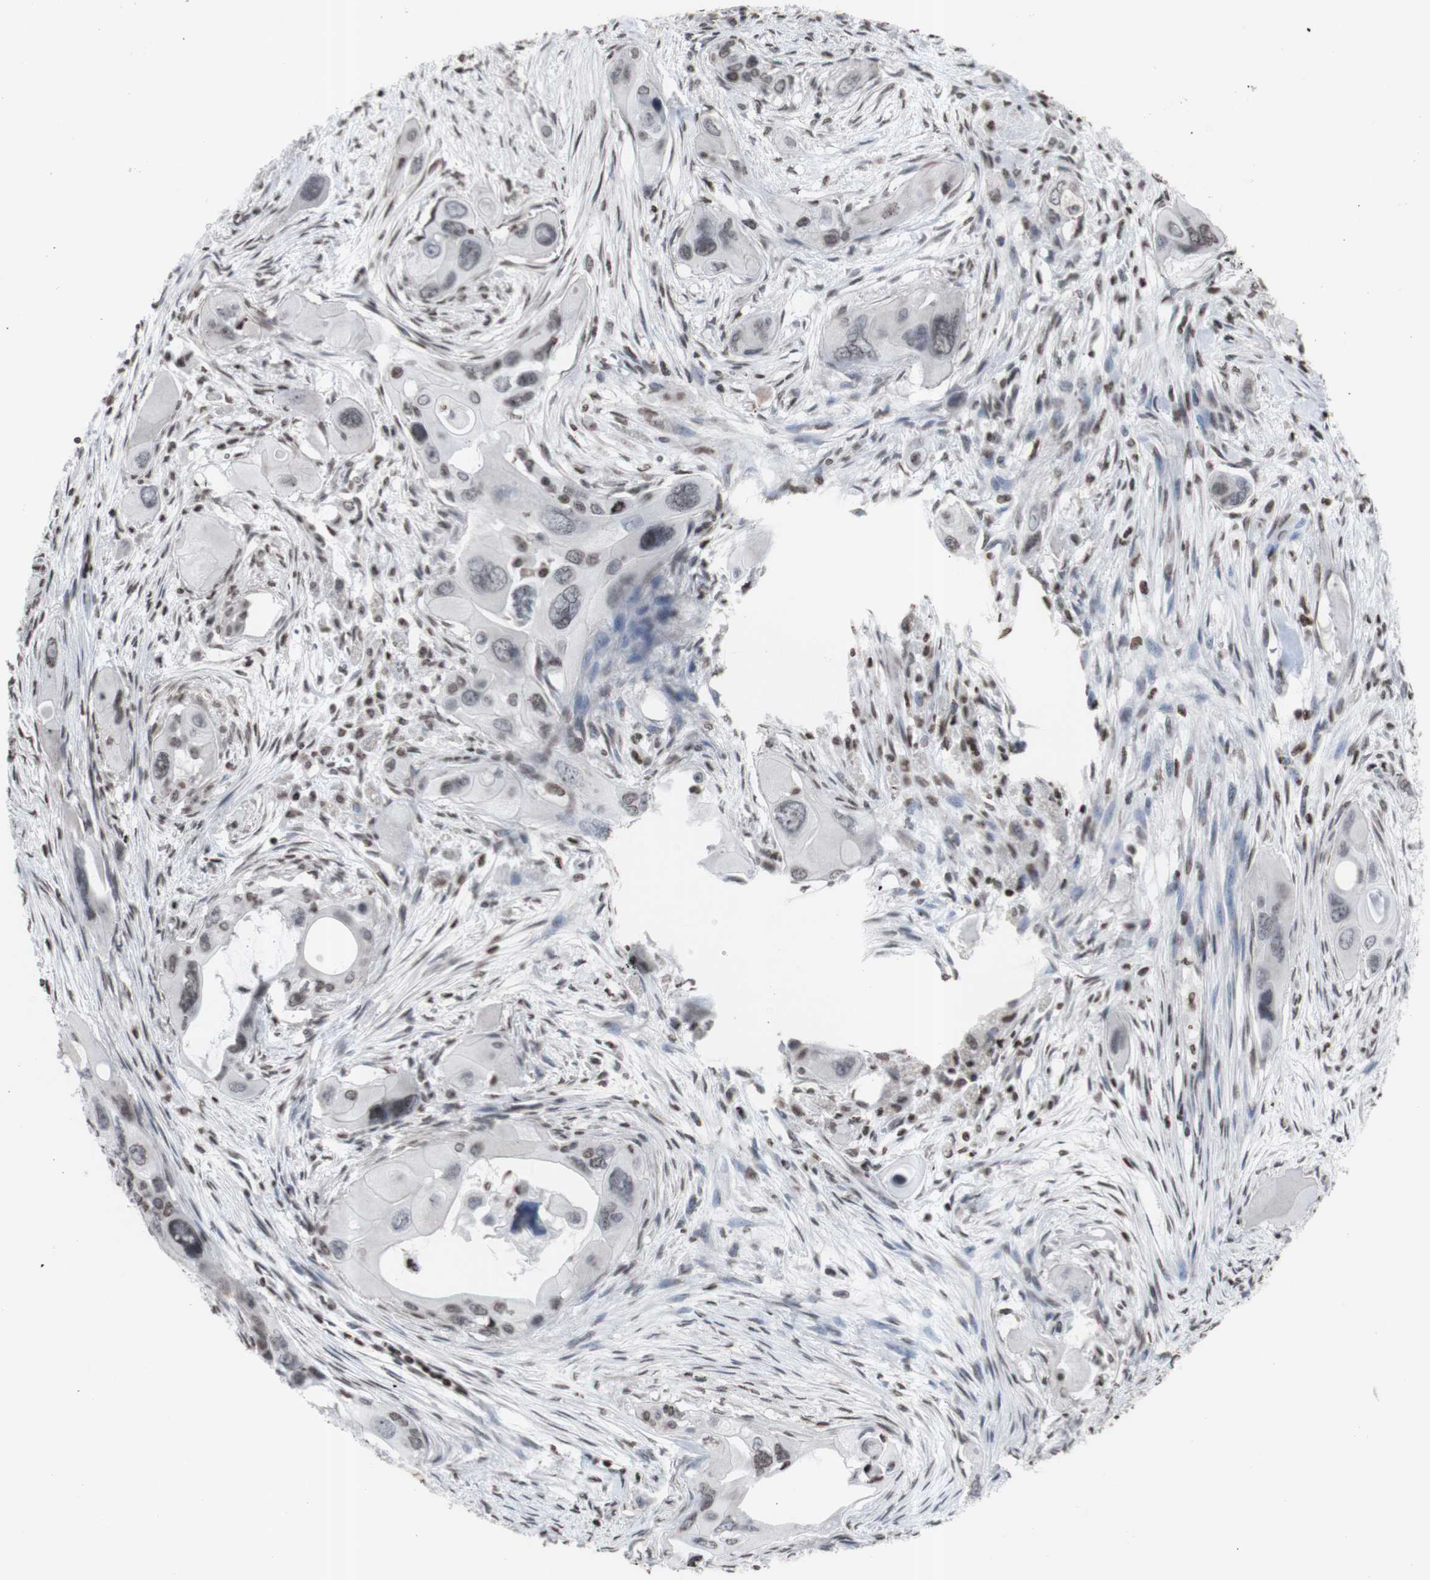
{"staining": {"intensity": "negative", "quantity": "none", "location": "none"}, "tissue": "pancreatic cancer", "cell_type": "Tumor cells", "image_type": "cancer", "snomed": [{"axis": "morphology", "description": "Adenocarcinoma, NOS"}, {"axis": "topography", "description": "Pancreas"}], "caption": "Human pancreatic cancer (adenocarcinoma) stained for a protein using immunohistochemistry demonstrates no expression in tumor cells.", "gene": "SNAI2", "patient": {"sex": "male", "age": 73}}